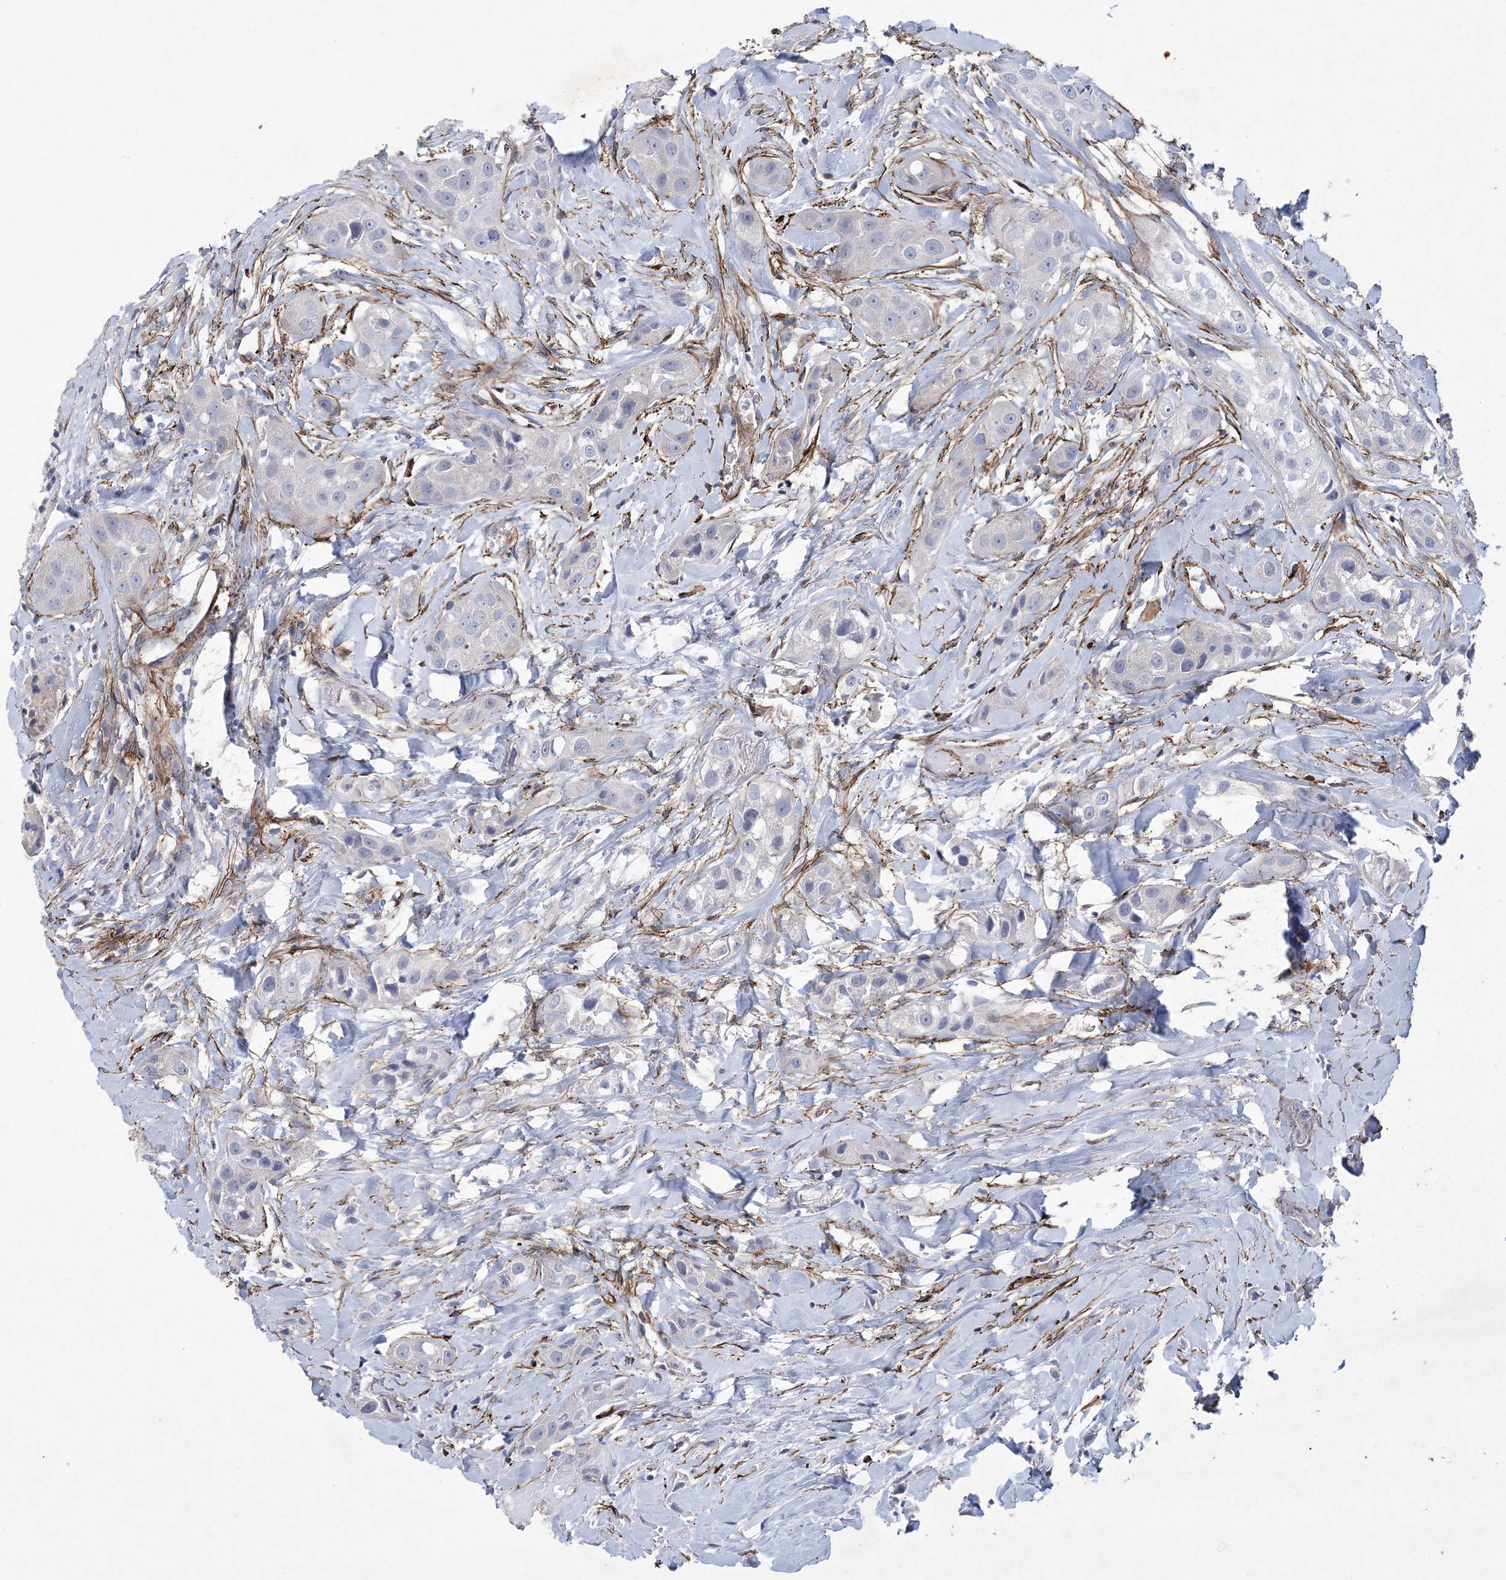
{"staining": {"intensity": "negative", "quantity": "none", "location": "none"}, "tissue": "head and neck cancer", "cell_type": "Tumor cells", "image_type": "cancer", "snomed": [{"axis": "morphology", "description": "Normal tissue, NOS"}, {"axis": "morphology", "description": "Squamous cell carcinoma, NOS"}, {"axis": "topography", "description": "Skeletal muscle"}, {"axis": "topography", "description": "Head-Neck"}], "caption": "Tumor cells are negative for protein expression in human head and neck cancer (squamous cell carcinoma). (Brightfield microscopy of DAB (3,3'-diaminobenzidine) immunohistochemistry at high magnification).", "gene": "ARSJ", "patient": {"sex": "male", "age": 51}}